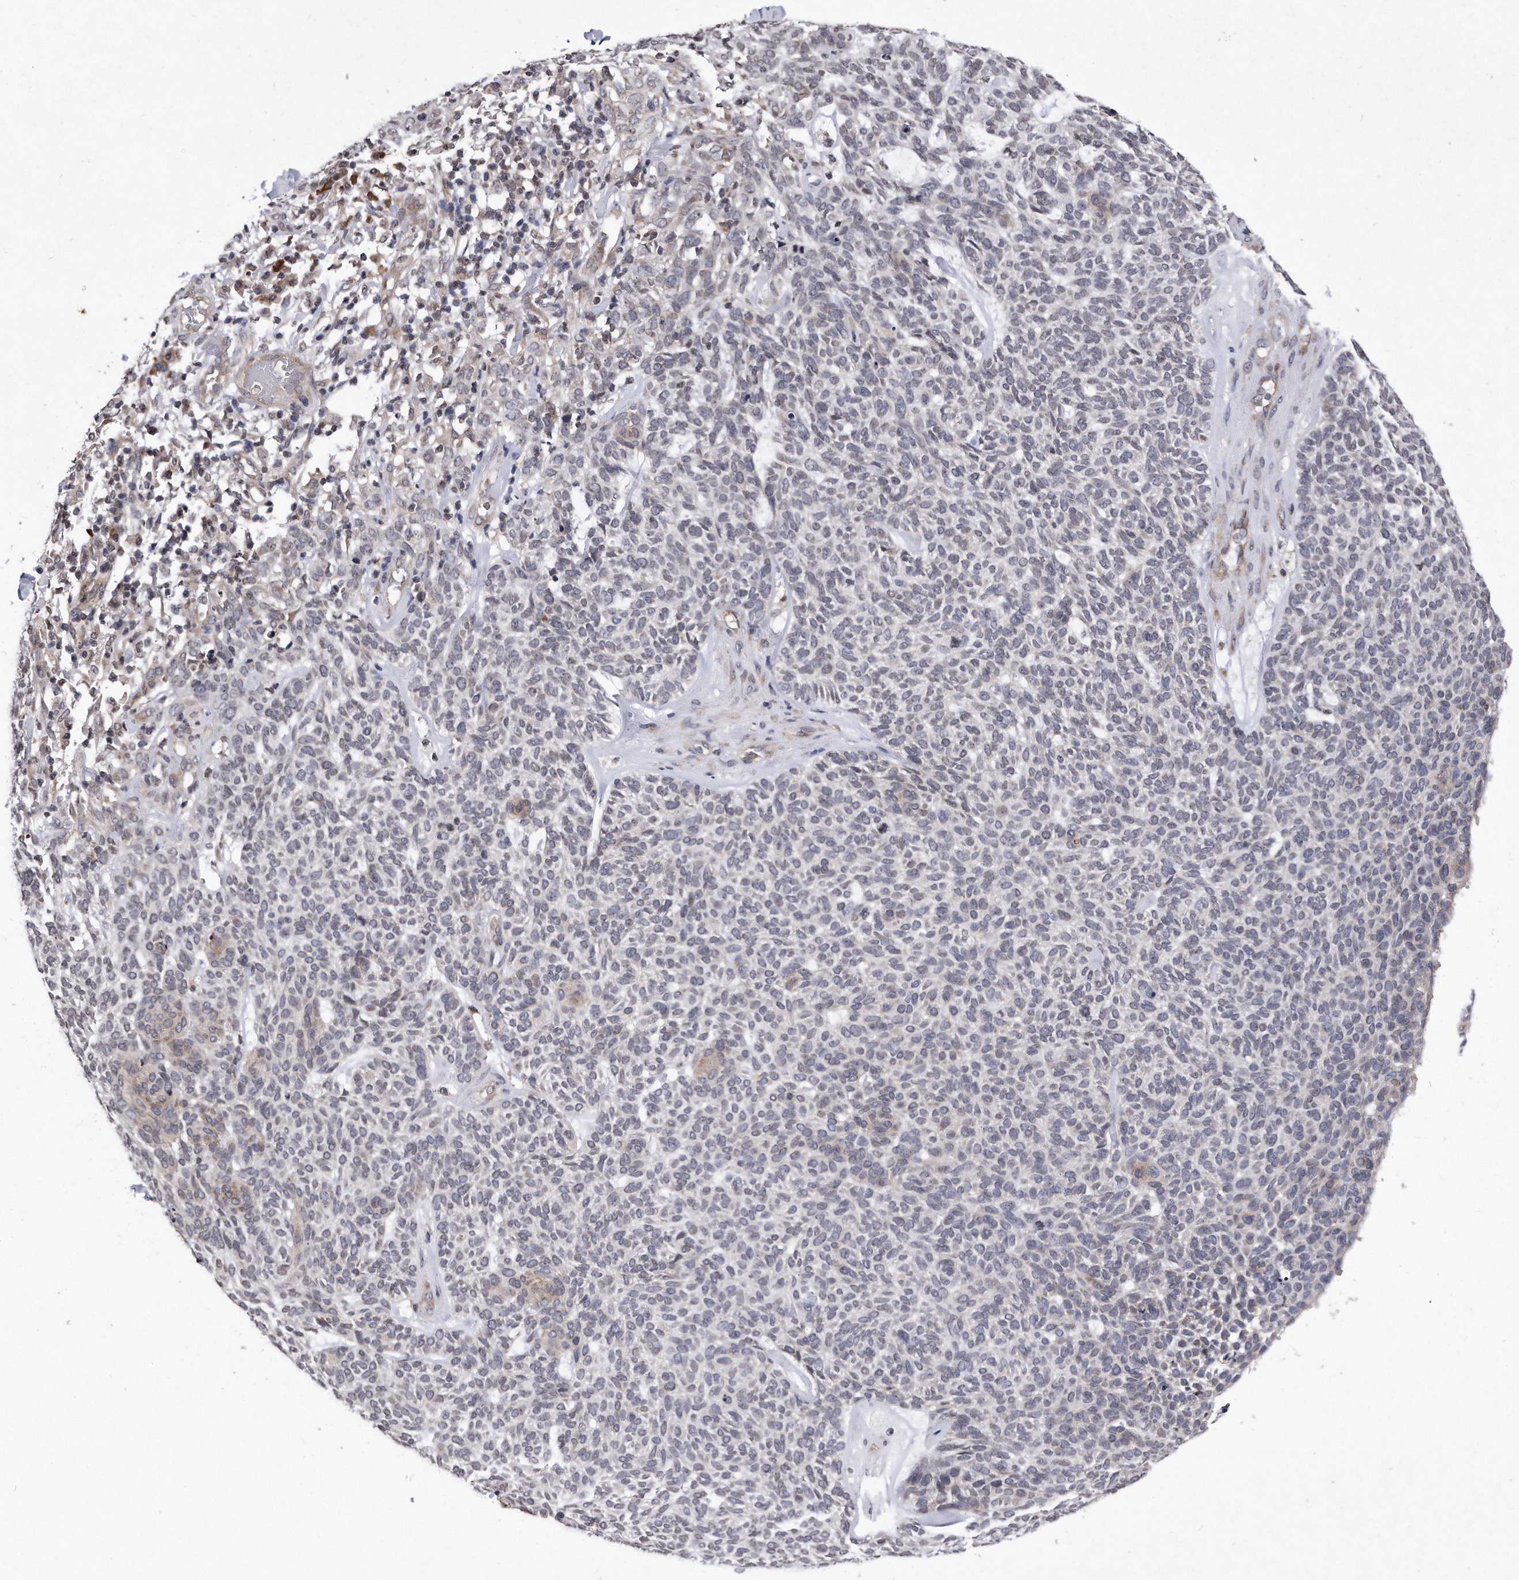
{"staining": {"intensity": "negative", "quantity": "none", "location": "none"}, "tissue": "skin cancer", "cell_type": "Tumor cells", "image_type": "cancer", "snomed": [{"axis": "morphology", "description": "Squamous cell carcinoma, NOS"}, {"axis": "topography", "description": "Skin"}], "caption": "There is no significant positivity in tumor cells of squamous cell carcinoma (skin).", "gene": "DAB1", "patient": {"sex": "female", "age": 90}}